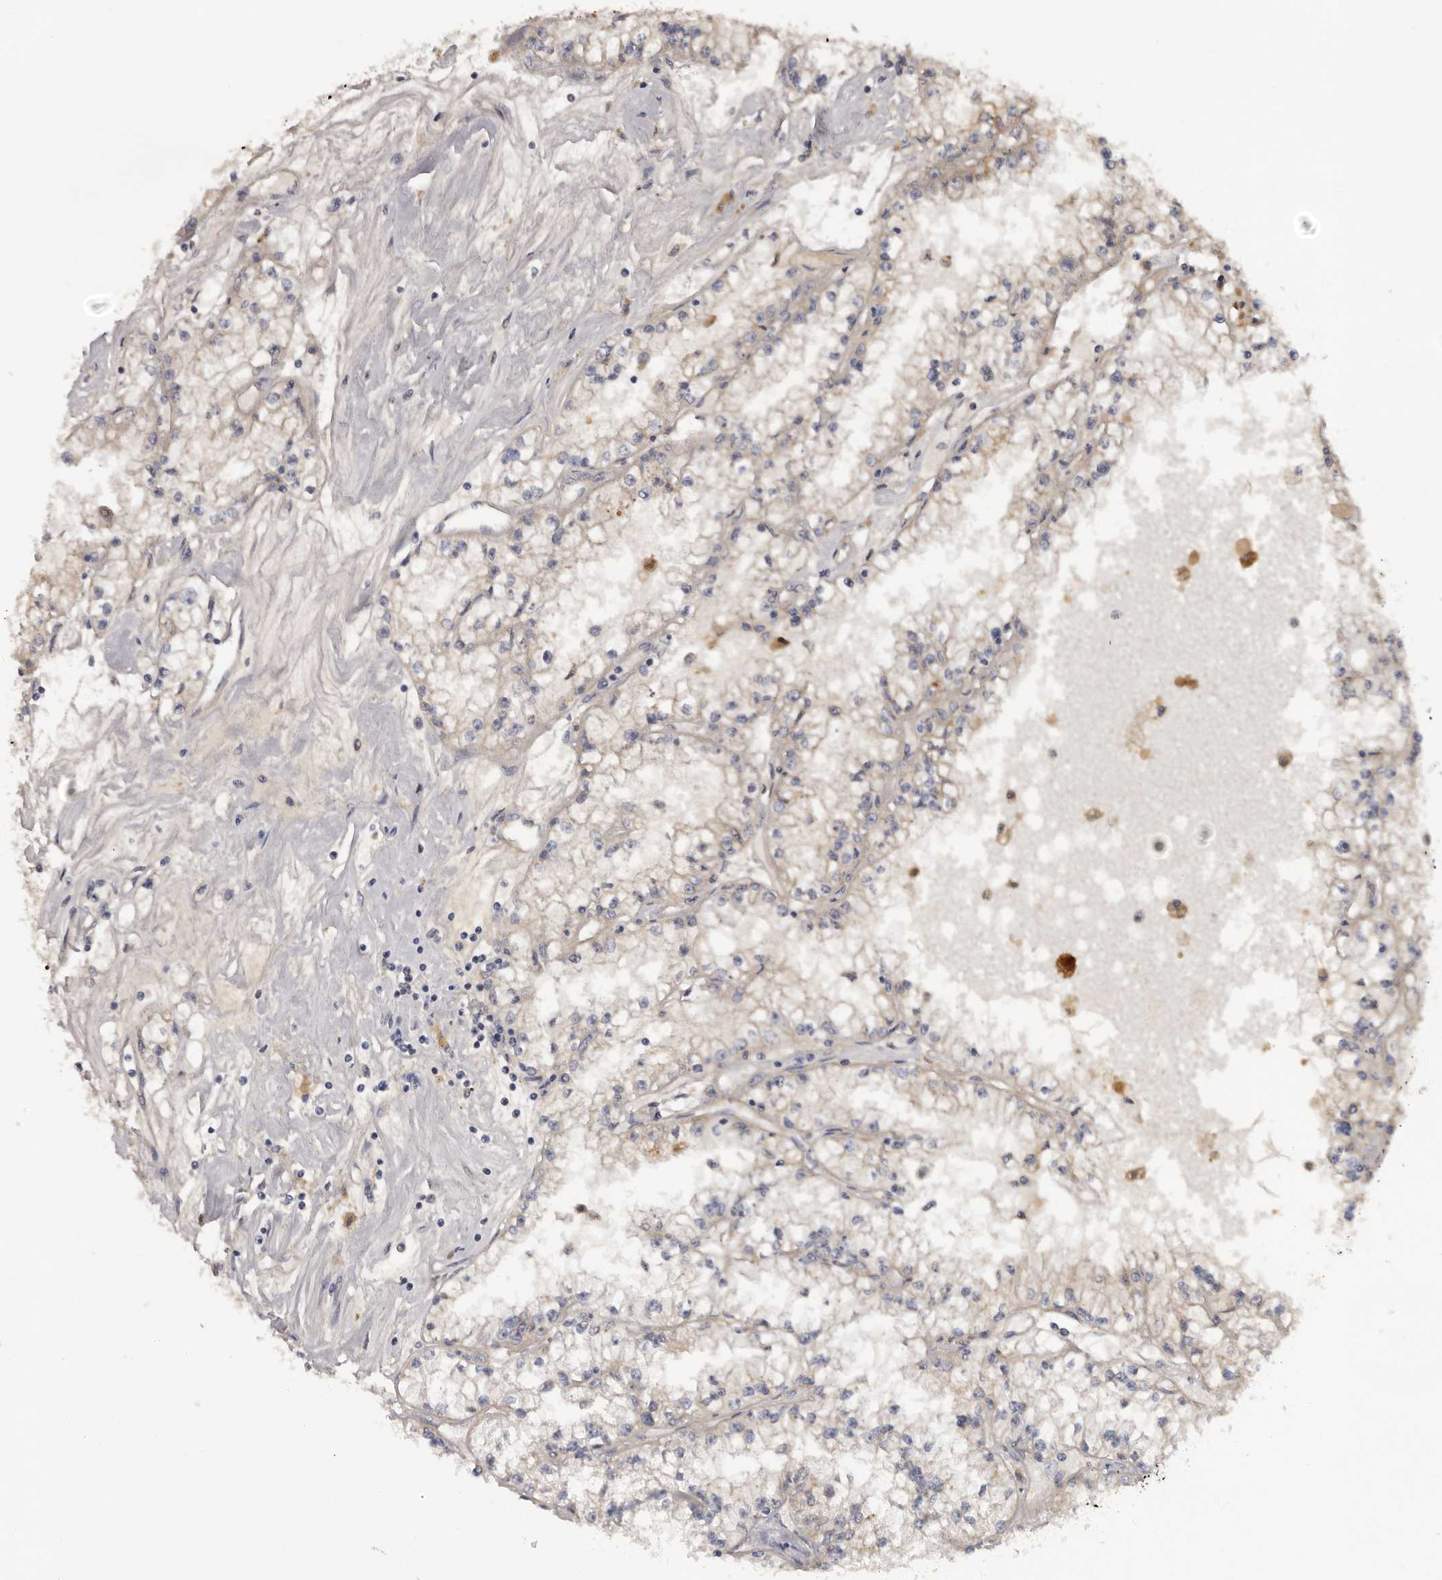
{"staining": {"intensity": "negative", "quantity": "none", "location": "none"}, "tissue": "renal cancer", "cell_type": "Tumor cells", "image_type": "cancer", "snomed": [{"axis": "morphology", "description": "Adenocarcinoma, NOS"}, {"axis": "topography", "description": "Kidney"}], "caption": "Photomicrograph shows no significant protein staining in tumor cells of renal cancer. The staining was performed using DAB (3,3'-diaminobenzidine) to visualize the protein expression in brown, while the nuclei were stained in blue with hematoxylin (Magnification: 20x).", "gene": "INKA2", "patient": {"sex": "male", "age": 56}}